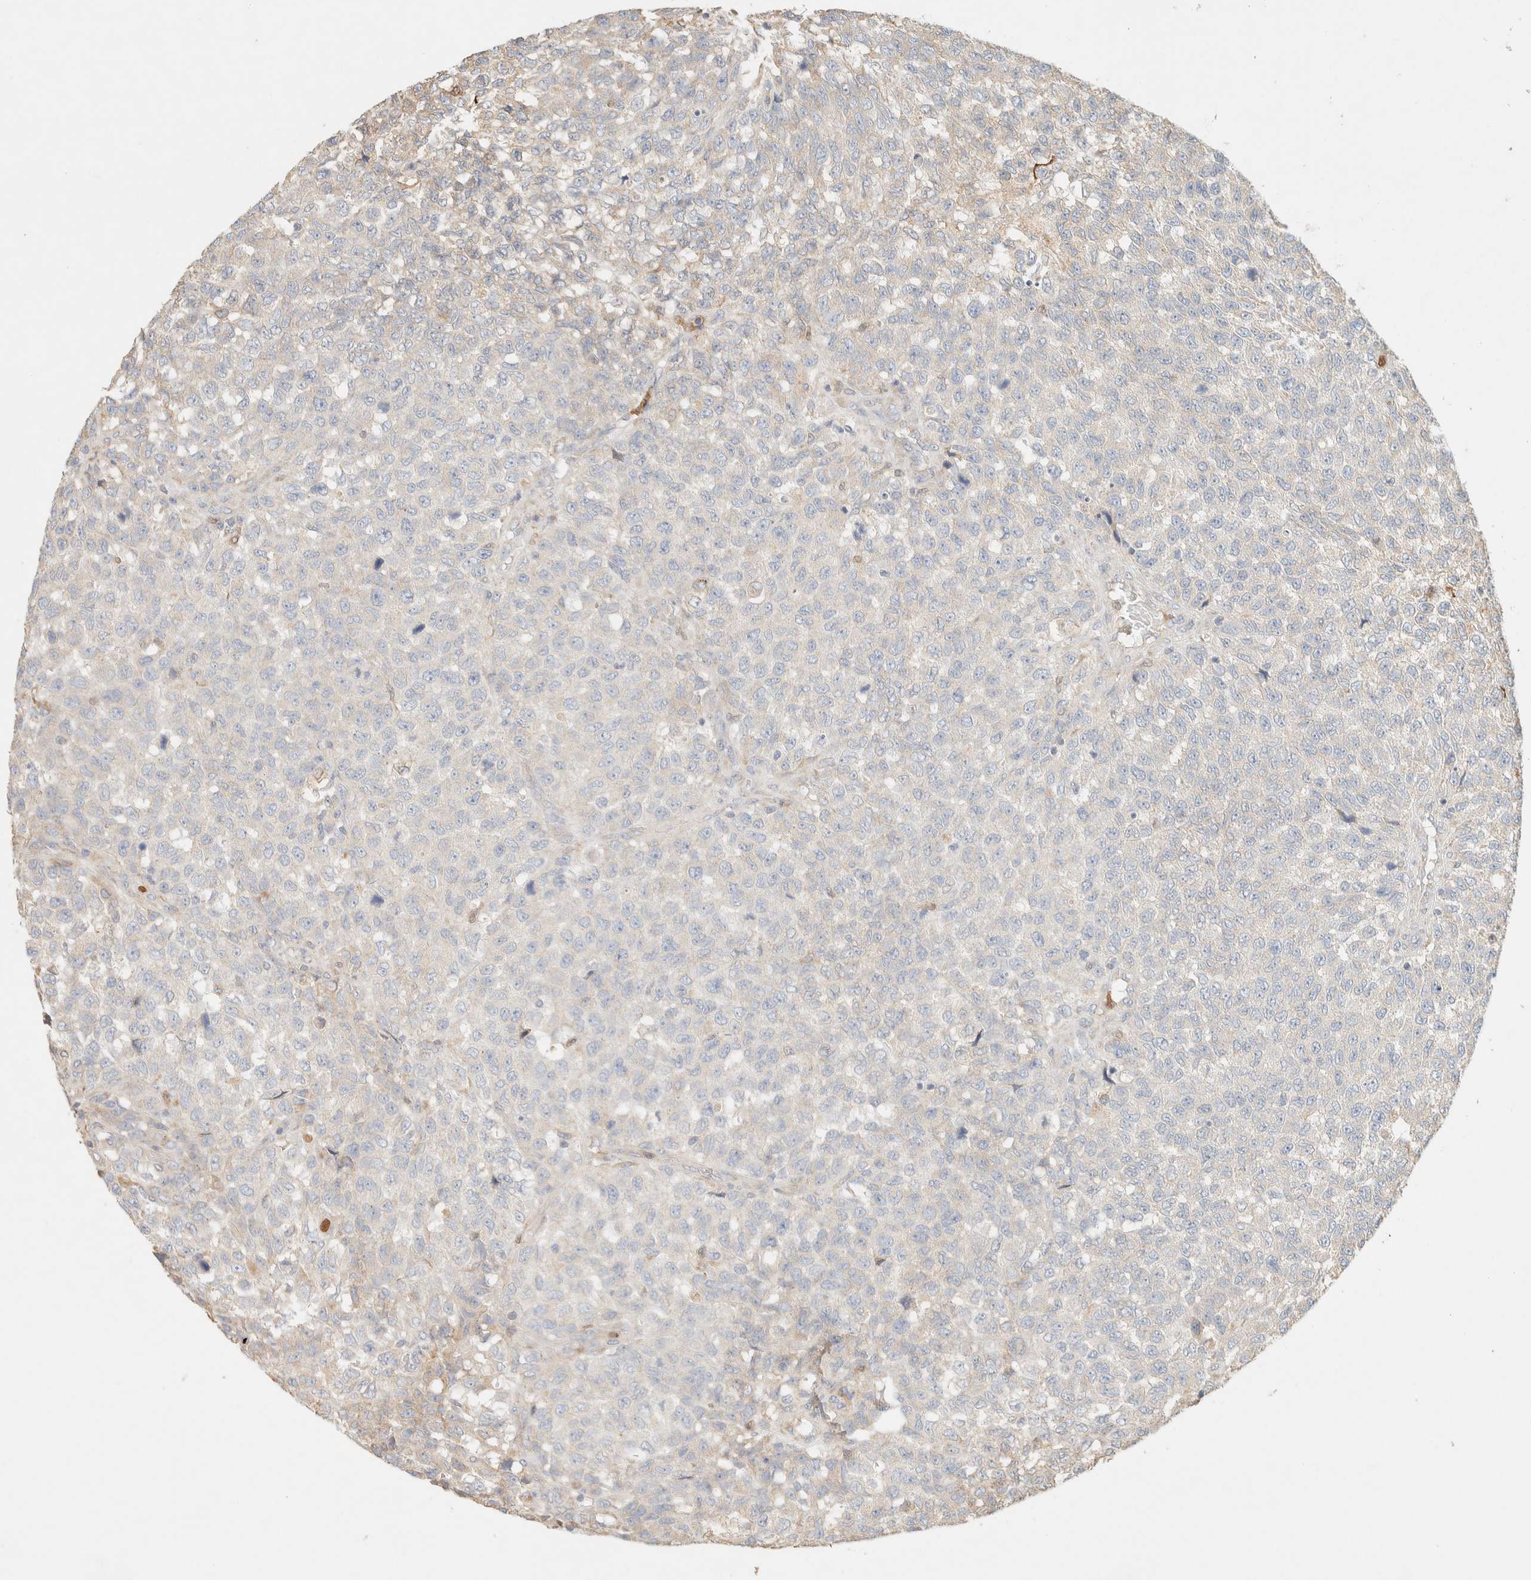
{"staining": {"intensity": "negative", "quantity": "none", "location": "none"}, "tissue": "testis cancer", "cell_type": "Tumor cells", "image_type": "cancer", "snomed": [{"axis": "morphology", "description": "Seminoma, NOS"}, {"axis": "topography", "description": "Testis"}], "caption": "The histopathology image shows no significant expression in tumor cells of testis cancer.", "gene": "TTC3", "patient": {"sex": "male", "age": 59}}